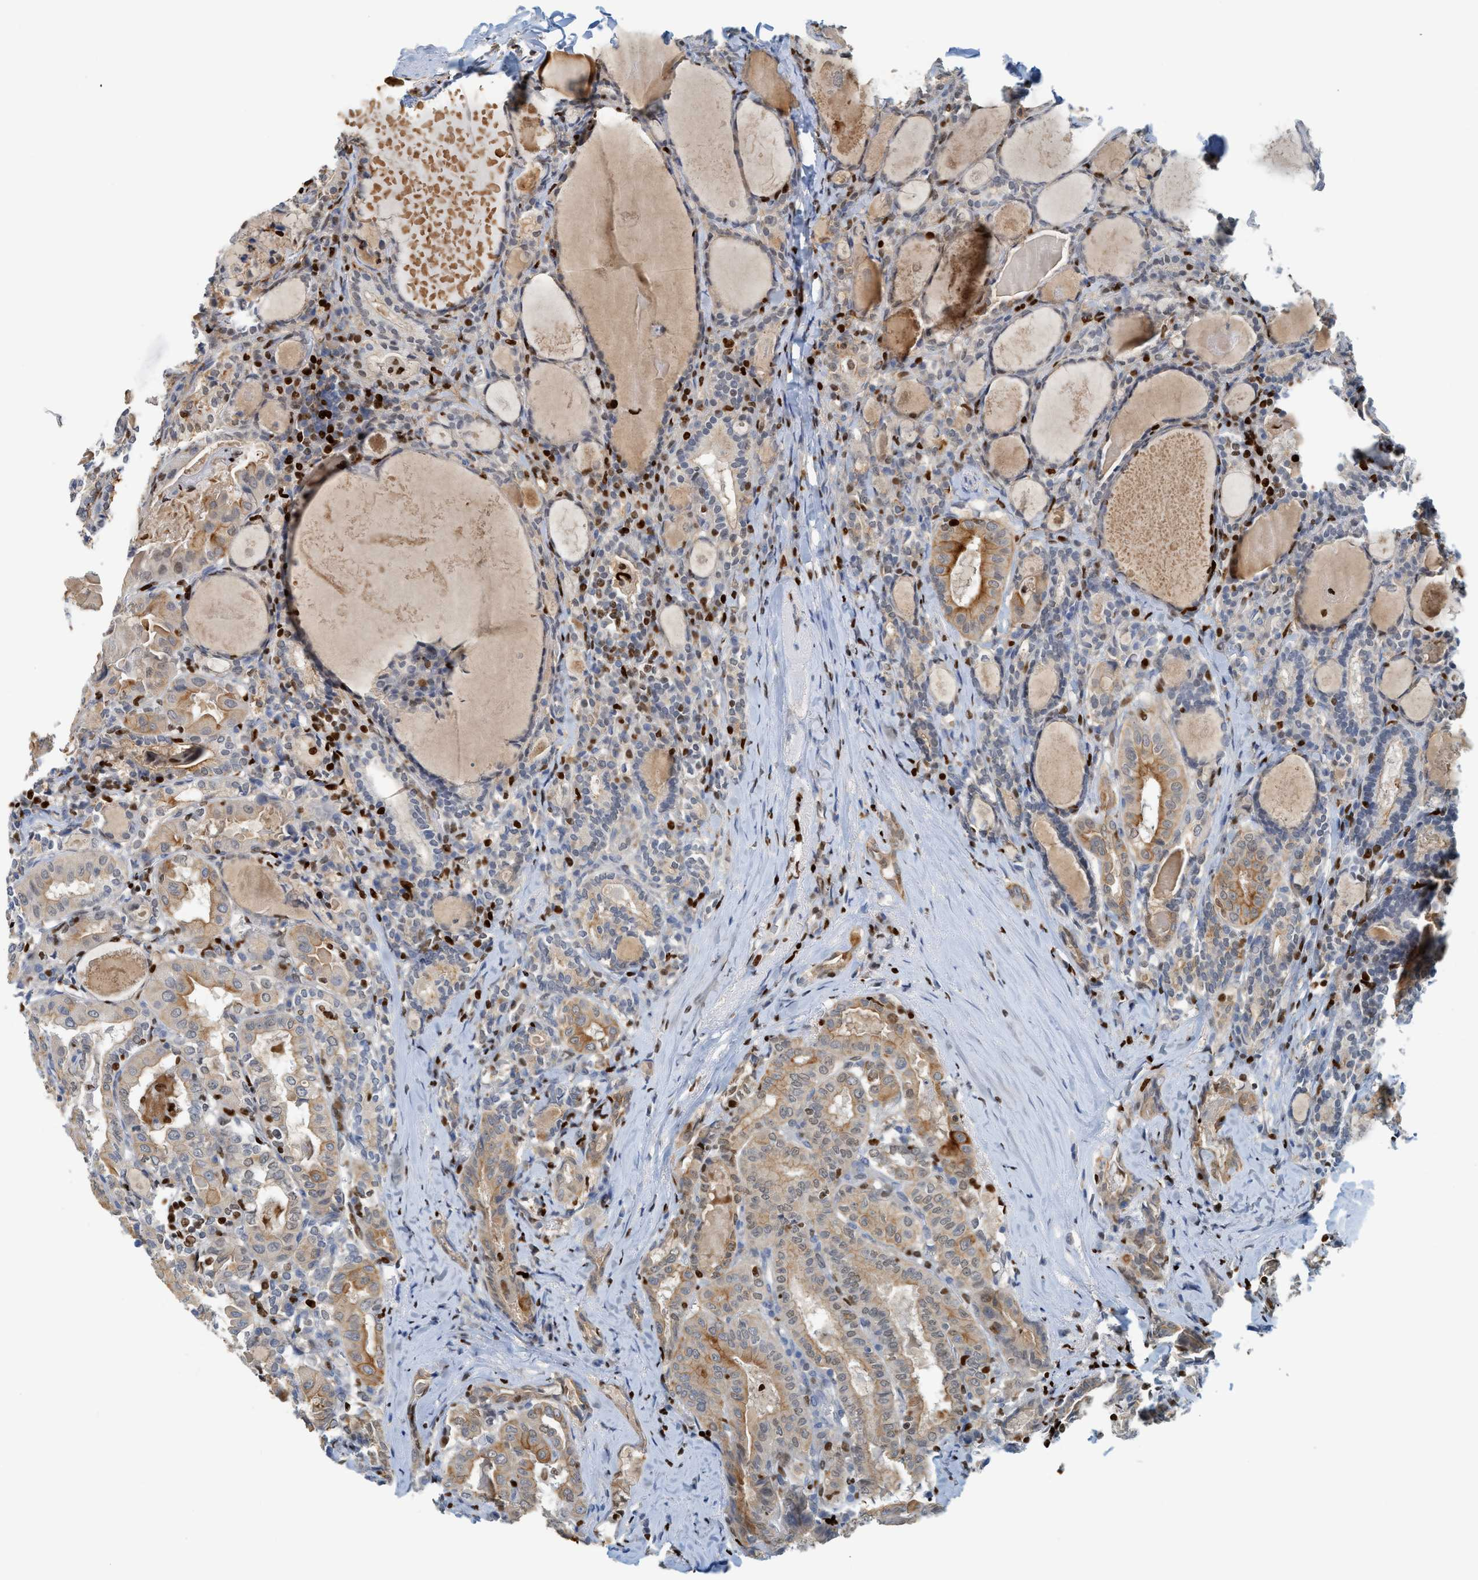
{"staining": {"intensity": "moderate", "quantity": ">75%", "location": "cytoplasmic/membranous"}, "tissue": "thyroid cancer", "cell_type": "Tumor cells", "image_type": "cancer", "snomed": [{"axis": "morphology", "description": "Papillary adenocarcinoma, NOS"}, {"axis": "topography", "description": "Thyroid gland"}], "caption": "Immunohistochemistry (IHC) staining of thyroid cancer, which displays medium levels of moderate cytoplasmic/membranous staining in approximately >75% of tumor cells indicating moderate cytoplasmic/membranous protein staining. The staining was performed using DAB (brown) for protein detection and nuclei were counterstained in hematoxylin (blue).", "gene": "SH3D19", "patient": {"sex": "female", "age": 42}}